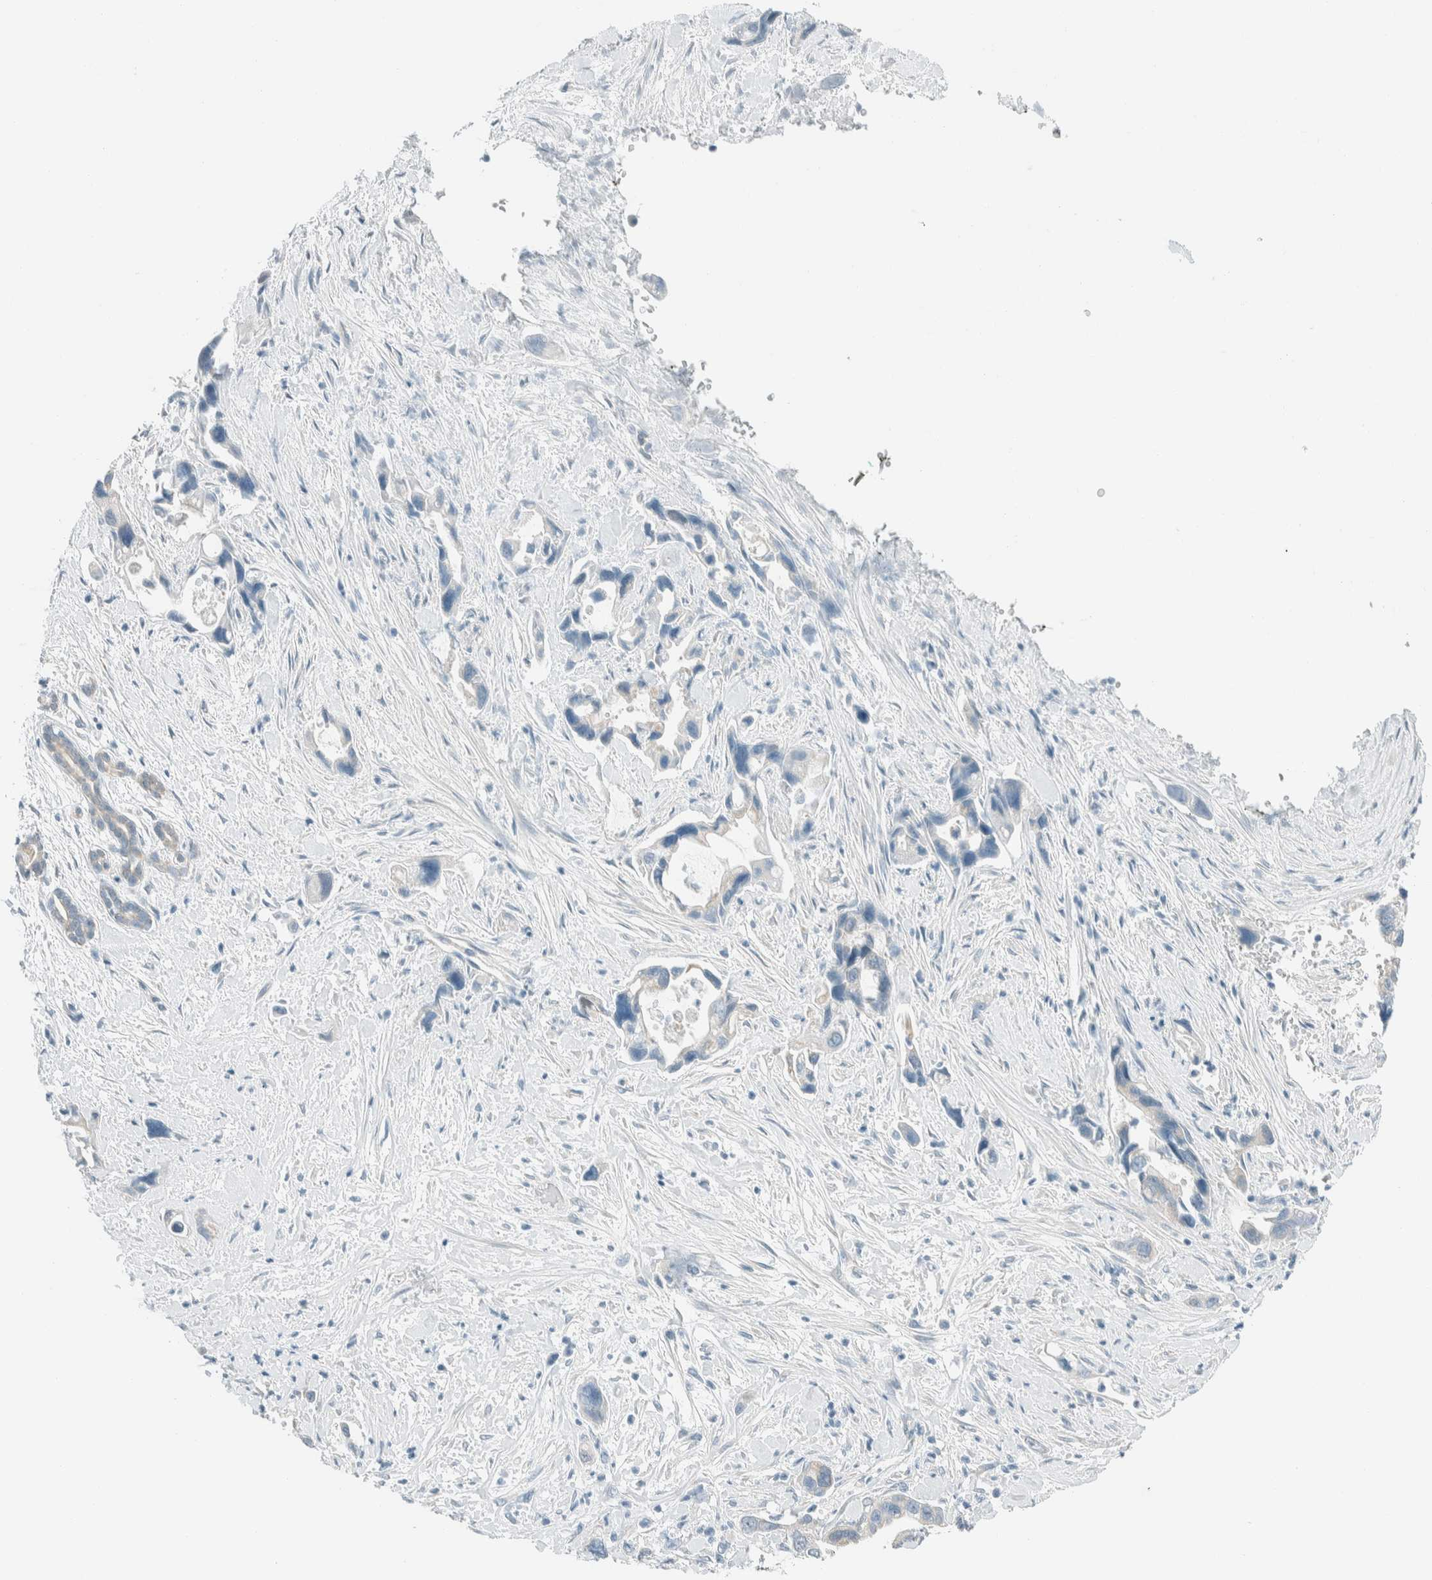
{"staining": {"intensity": "negative", "quantity": "none", "location": "none"}, "tissue": "pancreatic cancer", "cell_type": "Tumor cells", "image_type": "cancer", "snomed": [{"axis": "morphology", "description": "Adenocarcinoma, NOS"}, {"axis": "topography", "description": "Pancreas"}], "caption": "High power microscopy micrograph of an immunohistochemistry histopathology image of pancreatic adenocarcinoma, revealing no significant positivity in tumor cells.", "gene": "ALDH7A1", "patient": {"sex": "female", "age": 70}}